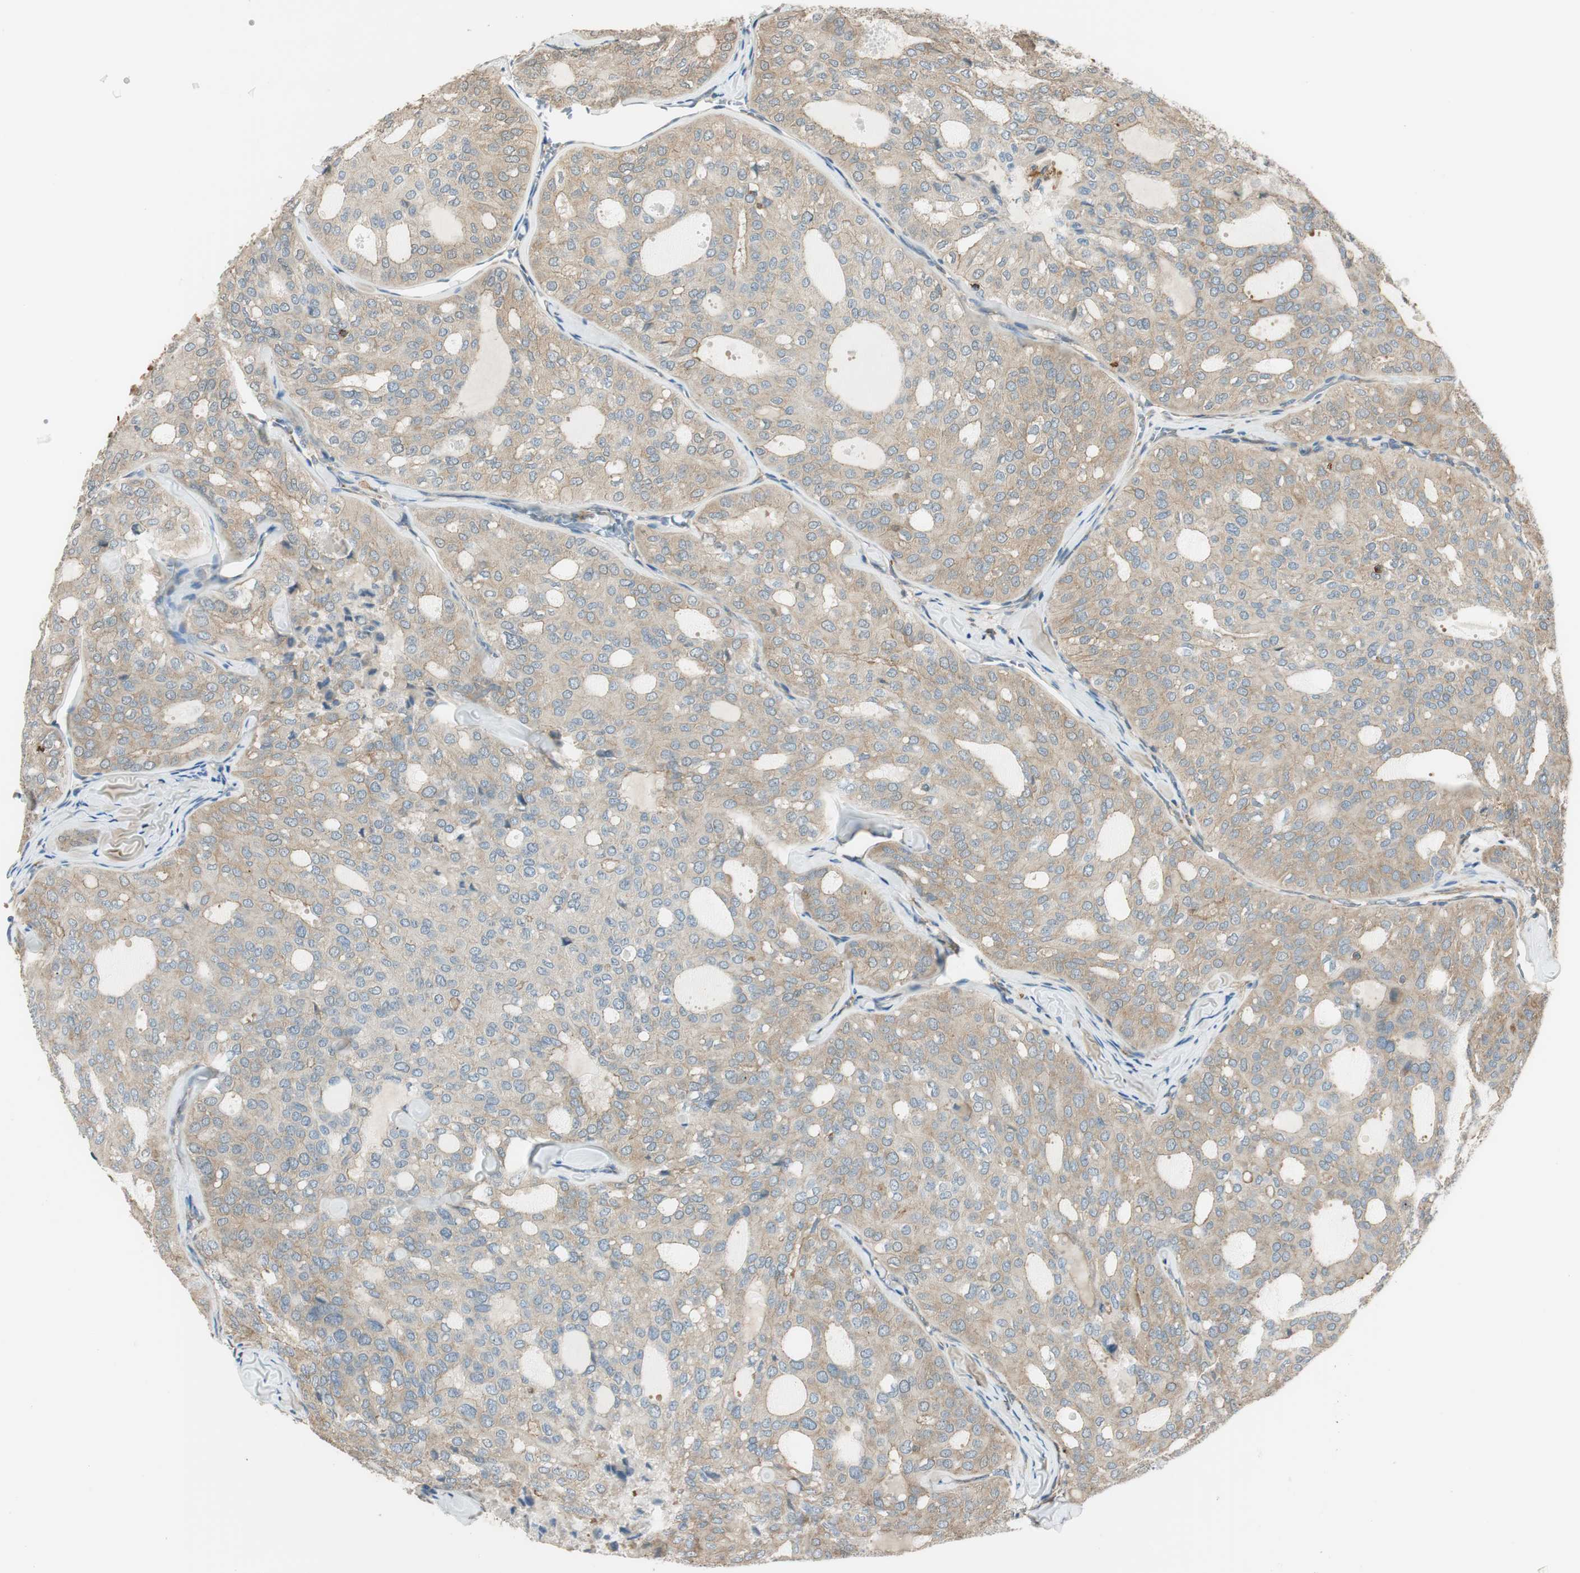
{"staining": {"intensity": "weak", "quantity": ">75%", "location": "cytoplasmic/membranous"}, "tissue": "thyroid cancer", "cell_type": "Tumor cells", "image_type": "cancer", "snomed": [{"axis": "morphology", "description": "Follicular adenoma carcinoma, NOS"}, {"axis": "topography", "description": "Thyroid gland"}], "caption": "DAB immunohistochemical staining of human follicular adenoma carcinoma (thyroid) shows weak cytoplasmic/membranous protein staining in about >75% of tumor cells.", "gene": "PI4K2B", "patient": {"sex": "male", "age": 75}}